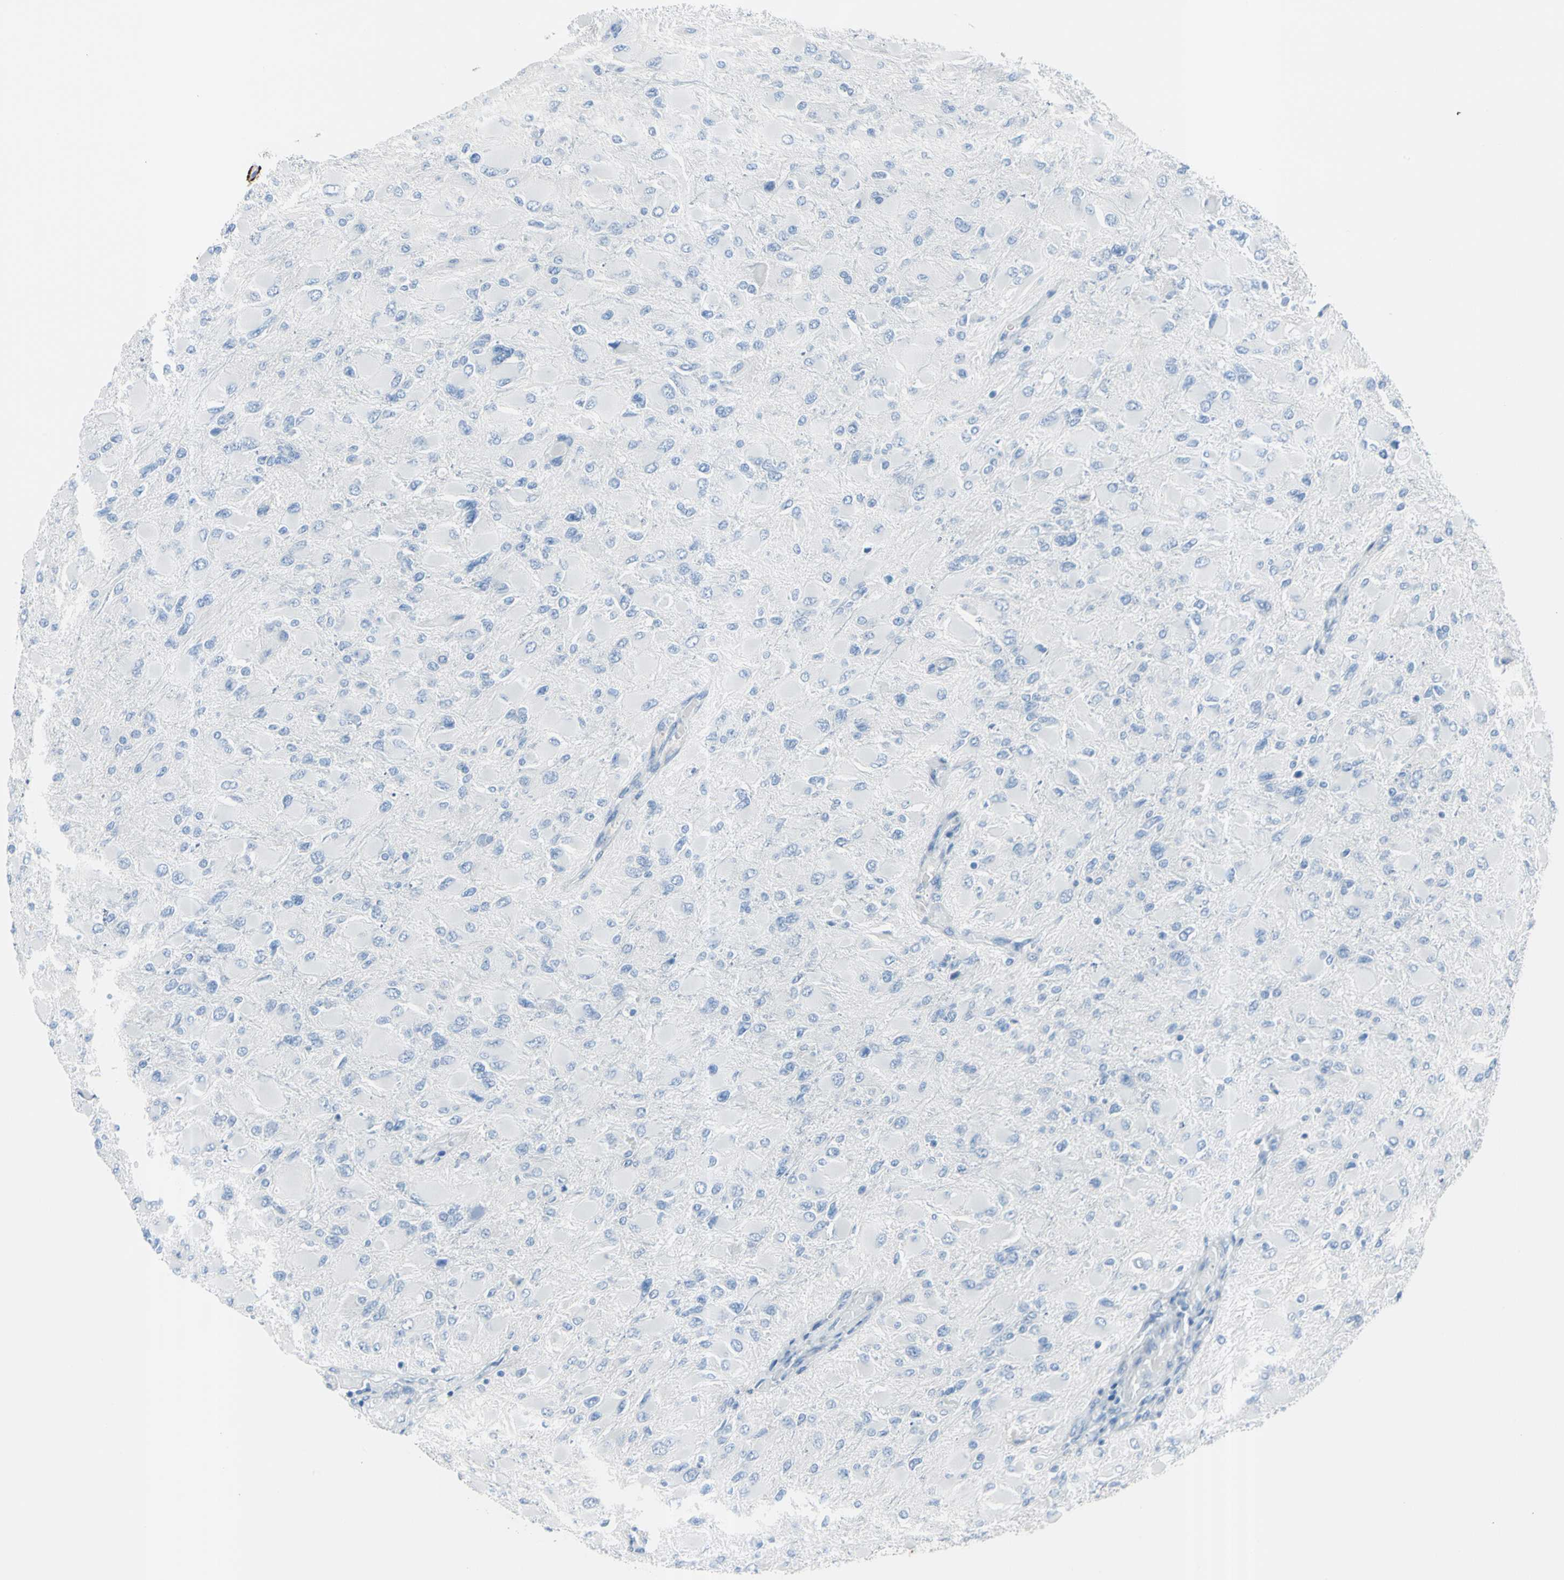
{"staining": {"intensity": "negative", "quantity": "none", "location": "none"}, "tissue": "glioma", "cell_type": "Tumor cells", "image_type": "cancer", "snomed": [{"axis": "morphology", "description": "Glioma, malignant, High grade"}, {"axis": "topography", "description": "Cerebral cortex"}], "caption": "A histopathology image of human glioma is negative for staining in tumor cells. (DAB (3,3'-diaminobenzidine) IHC with hematoxylin counter stain).", "gene": "TPO", "patient": {"sex": "female", "age": 36}}